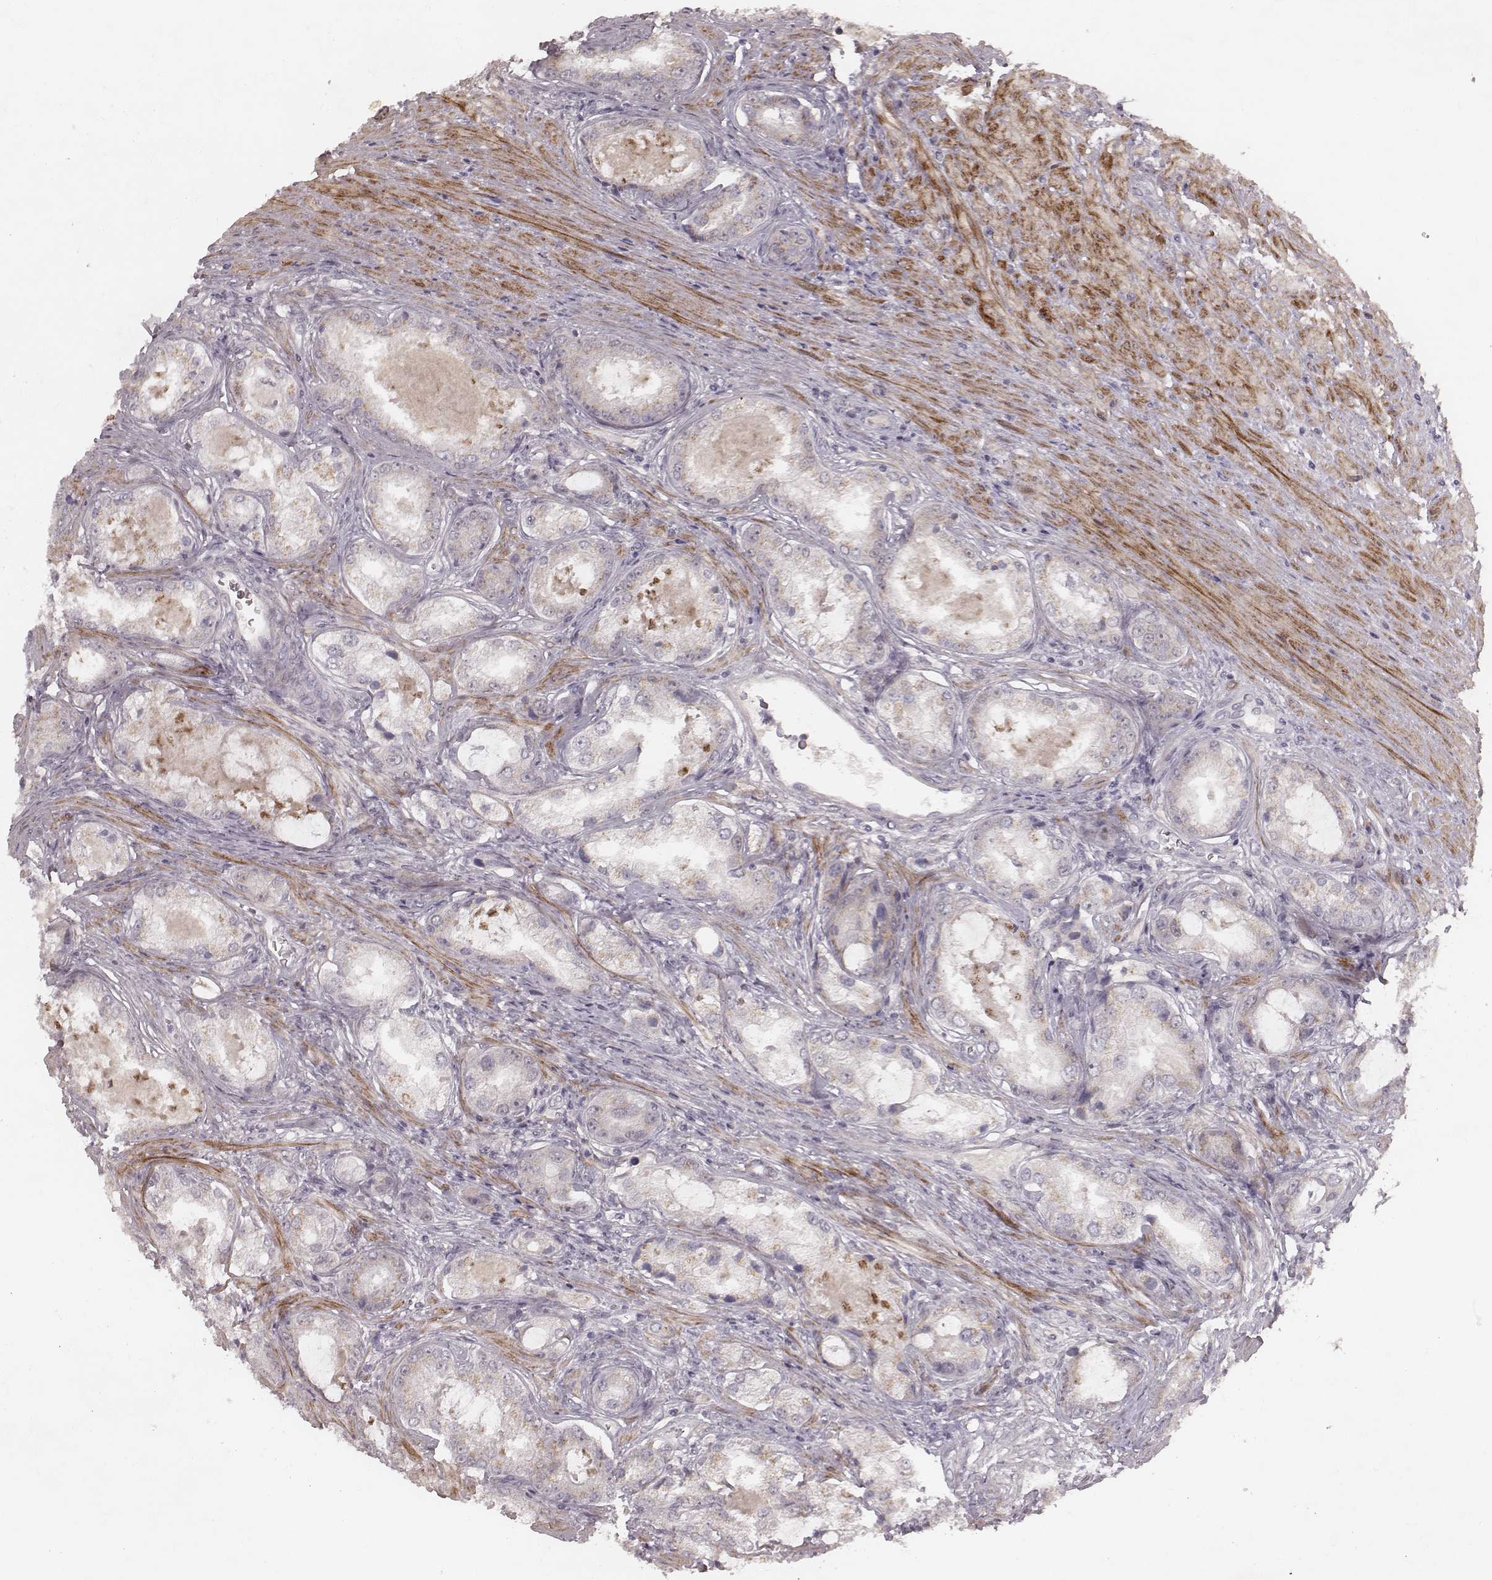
{"staining": {"intensity": "negative", "quantity": "none", "location": "none"}, "tissue": "prostate cancer", "cell_type": "Tumor cells", "image_type": "cancer", "snomed": [{"axis": "morphology", "description": "Adenocarcinoma, Low grade"}, {"axis": "topography", "description": "Prostate"}], "caption": "Immunohistochemistry histopathology image of low-grade adenocarcinoma (prostate) stained for a protein (brown), which demonstrates no positivity in tumor cells.", "gene": "FAM13B", "patient": {"sex": "male", "age": 68}}